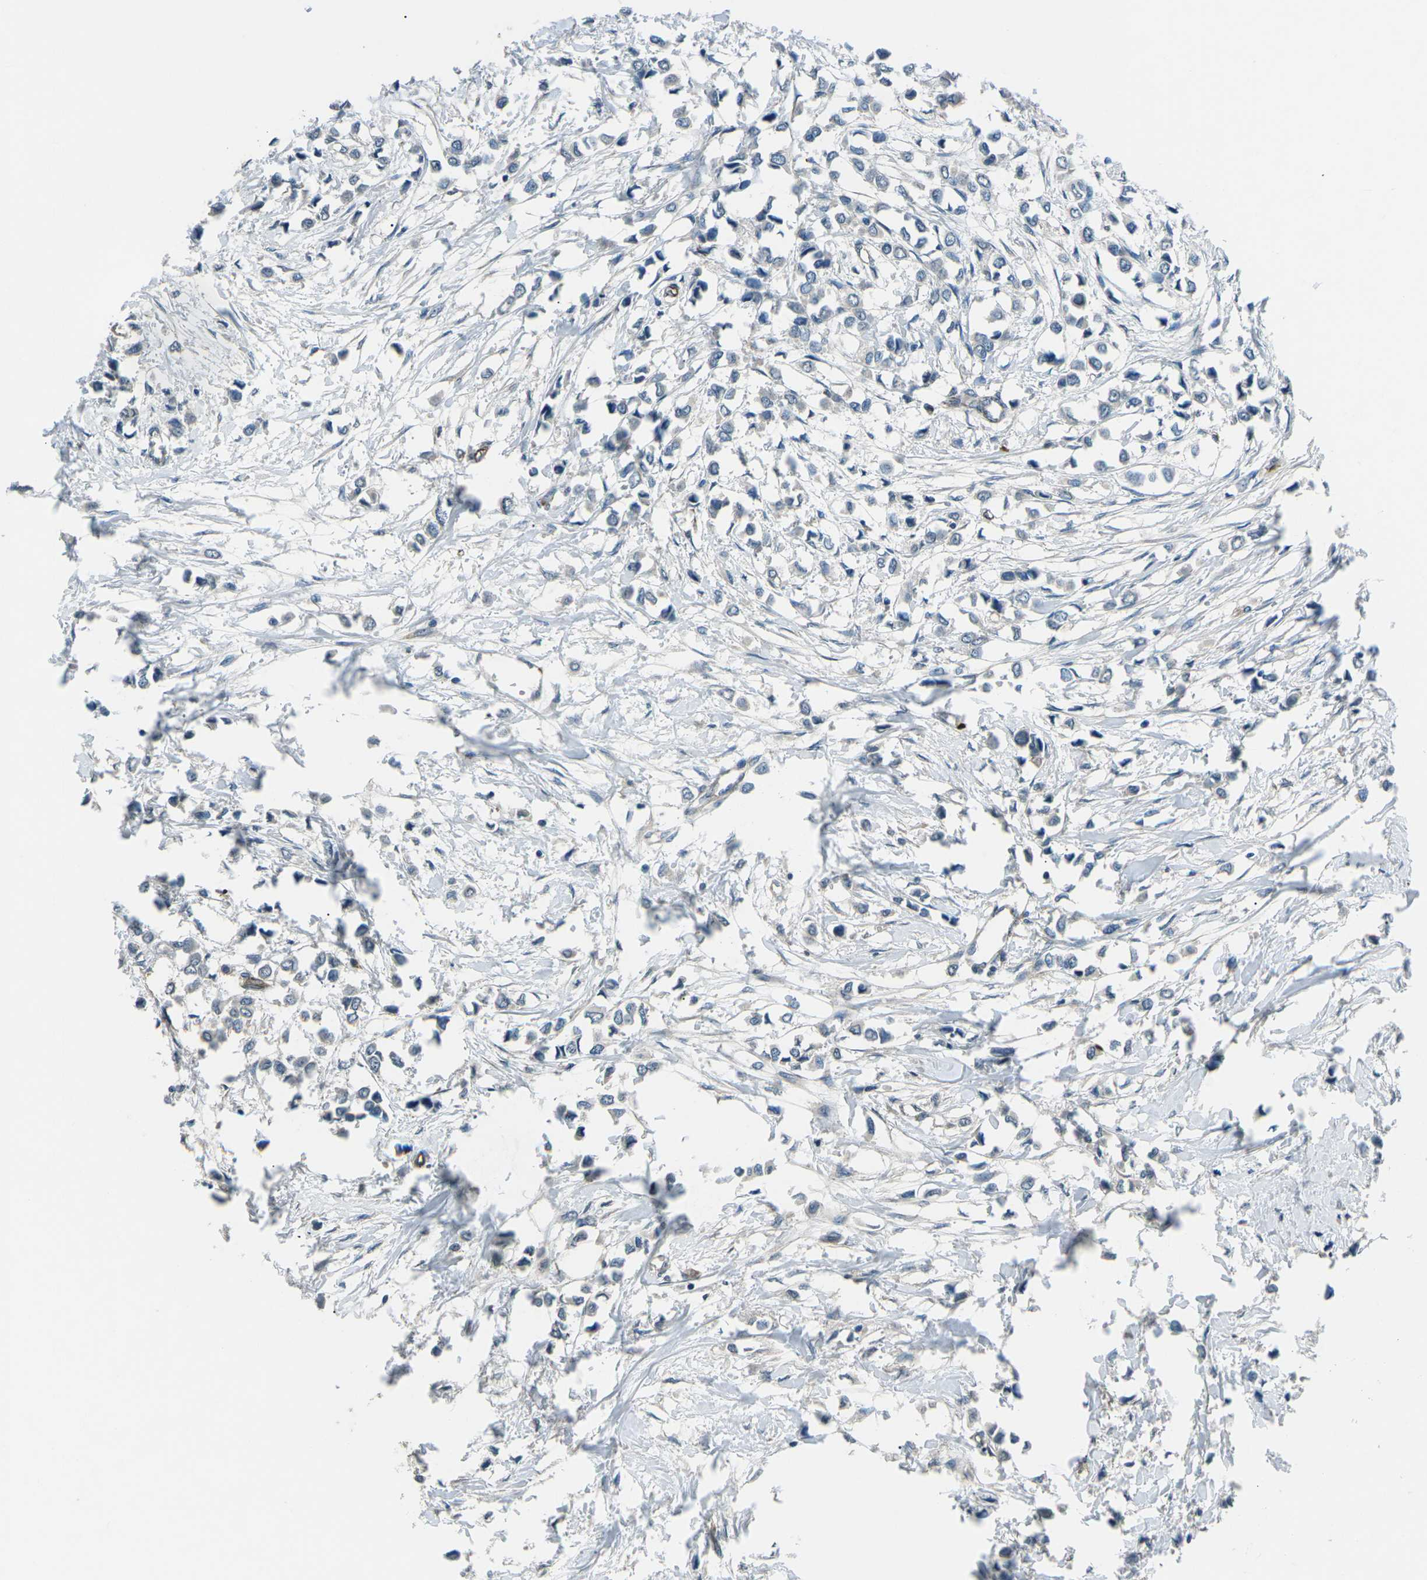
{"staining": {"intensity": "negative", "quantity": "none", "location": "none"}, "tissue": "breast cancer", "cell_type": "Tumor cells", "image_type": "cancer", "snomed": [{"axis": "morphology", "description": "Lobular carcinoma"}, {"axis": "topography", "description": "Breast"}], "caption": "A histopathology image of human breast cancer (lobular carcinoma) is negative for staining in tumor cells. (Stains: DAB (3,3'-diaminobenzidine) immunohistochemistry (IHC) with hematoxylin counter stain, Microscopy: brightfield microscopy at high magnification).", "gene": "AFAP1", "patient": {"sex": "female", "age": 51}}